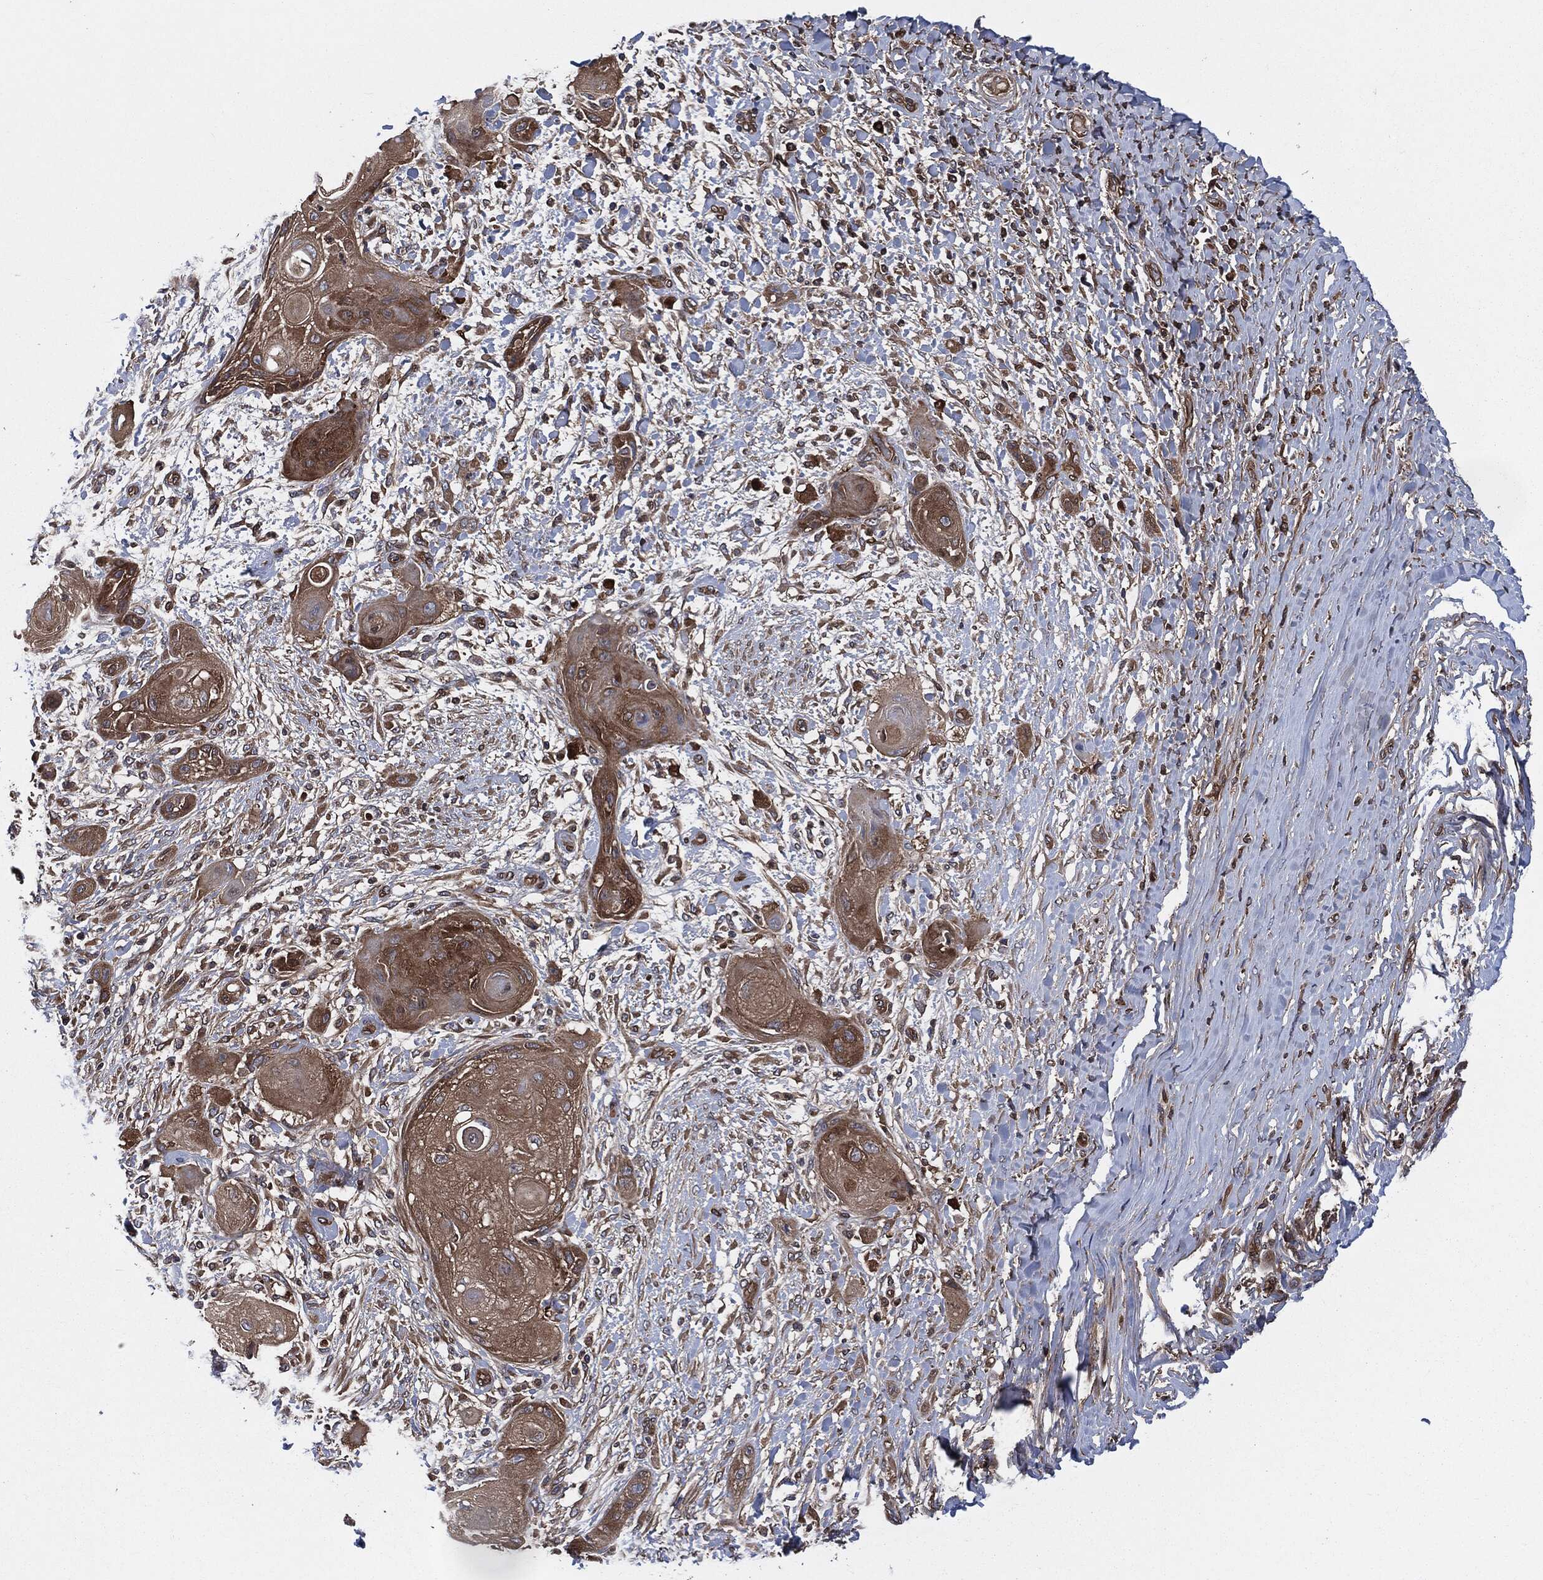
{"staining": {"intensity": "moderate", "quantity": ">75%", "location": "cytoplasmic/membranous"}, "tissue": "skin cancer", "cell_type": "Tumor cells", "image_type": "cancer", "snomed": [{"axis": "morphology", "description": "Squamous cell carcinoma, NOS"}, {"axis": "topography", "description": "Skin"}], "caption": "Protein expression analysis of human squamous cell carcinoma (skin) reveals moderate cytoplasmic/membranous positivity in about >75% of tumor cells.", "gene": "XPNPEP1", "patient": {"sex": "male", "age": 62}}